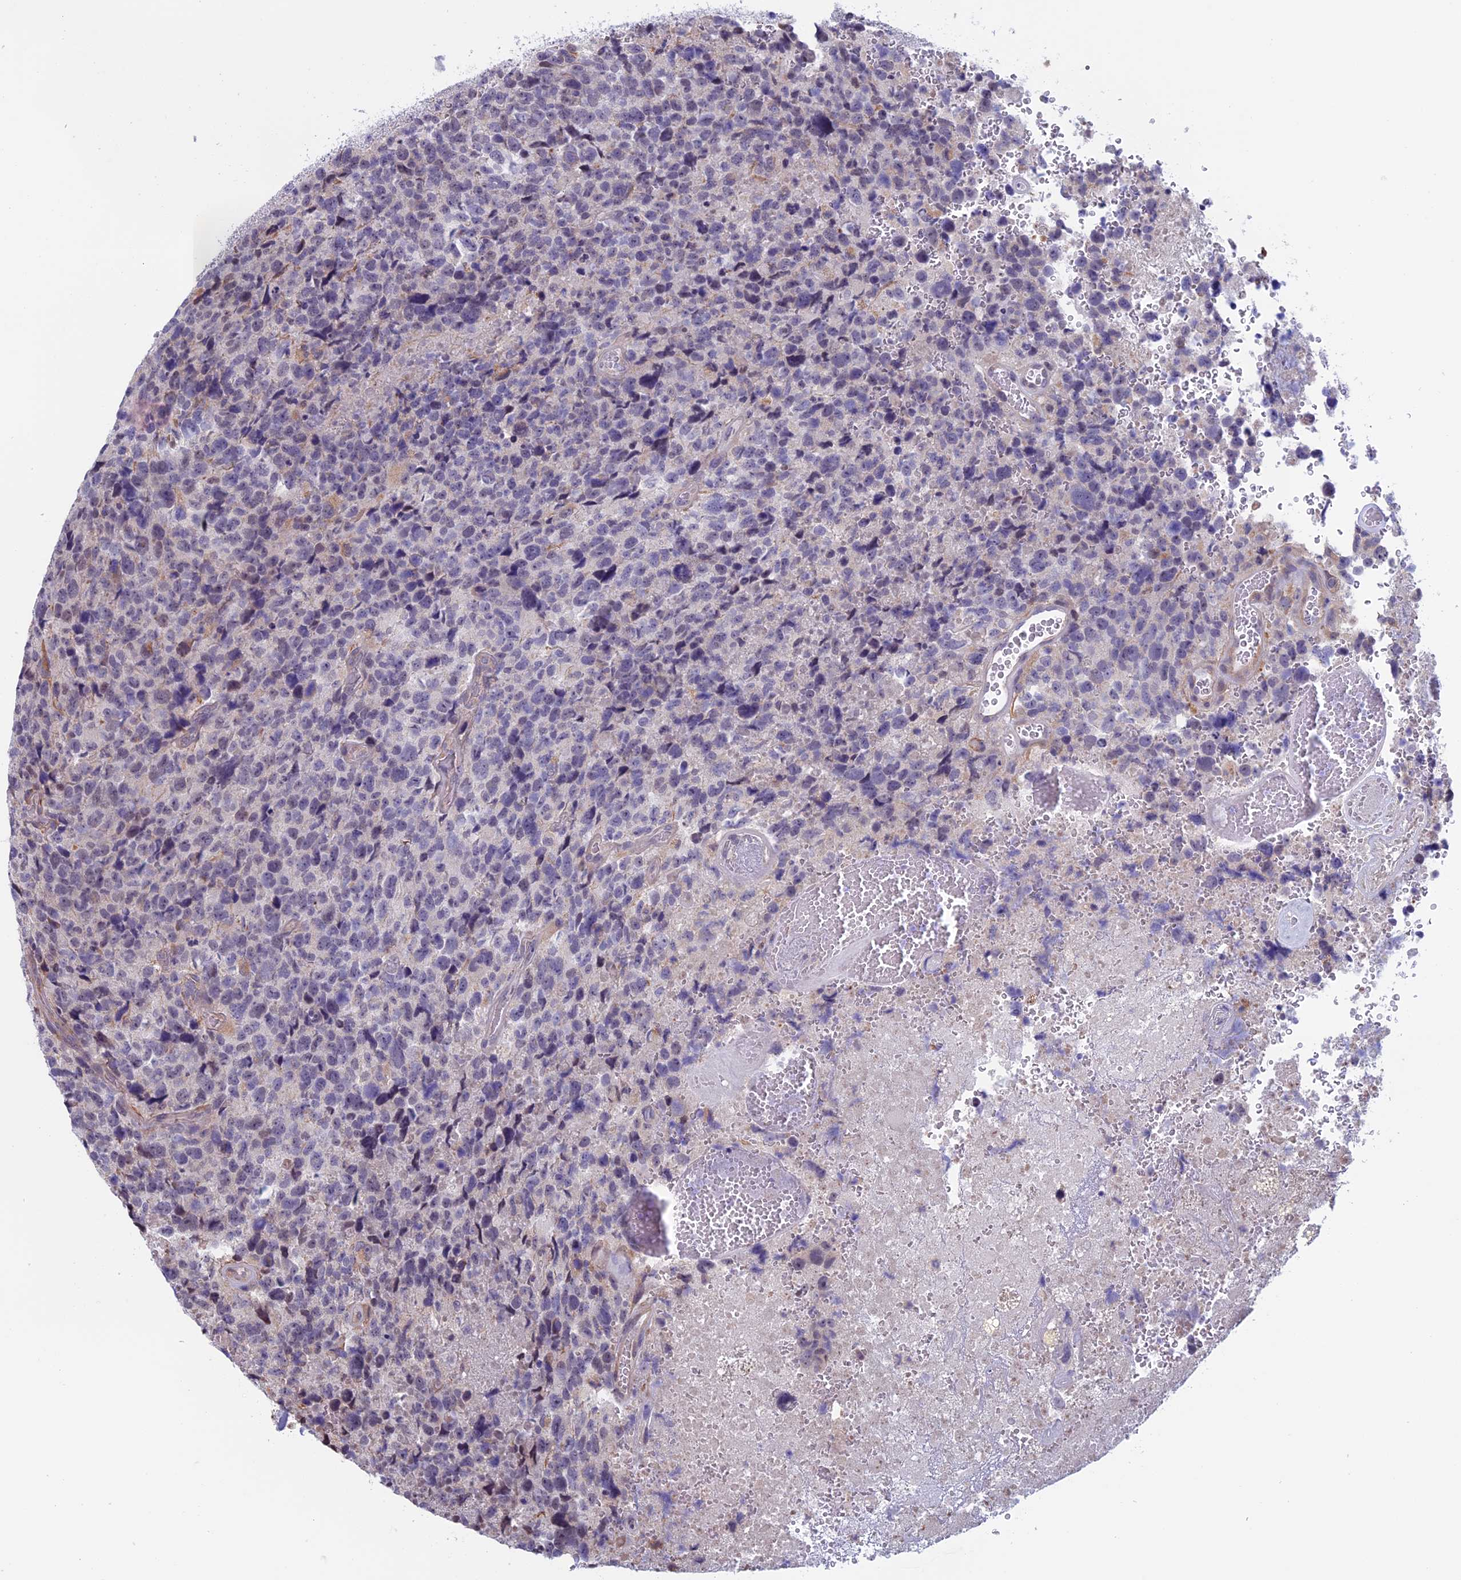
{"staining": {"intensity": "weak", "quantity": "<25%", "location": "nuclear"}, "tissue": "glioma", "cell_type": "Tumor cells", "image_type": "cancer", "snomed": [{"axis": "morphology", "description": "Glioma, malignant, High grade"}, {"axis": "topography", "description": "Brain"}], "caption": "DAB (3,3'-diaminobenzidine) immunohistochemical staining of high-grade glioma (malignant) displays no significant expression in tumor cells.", "gene": "SLC1A6", "patient": {"sex": "male", "age": 69}}